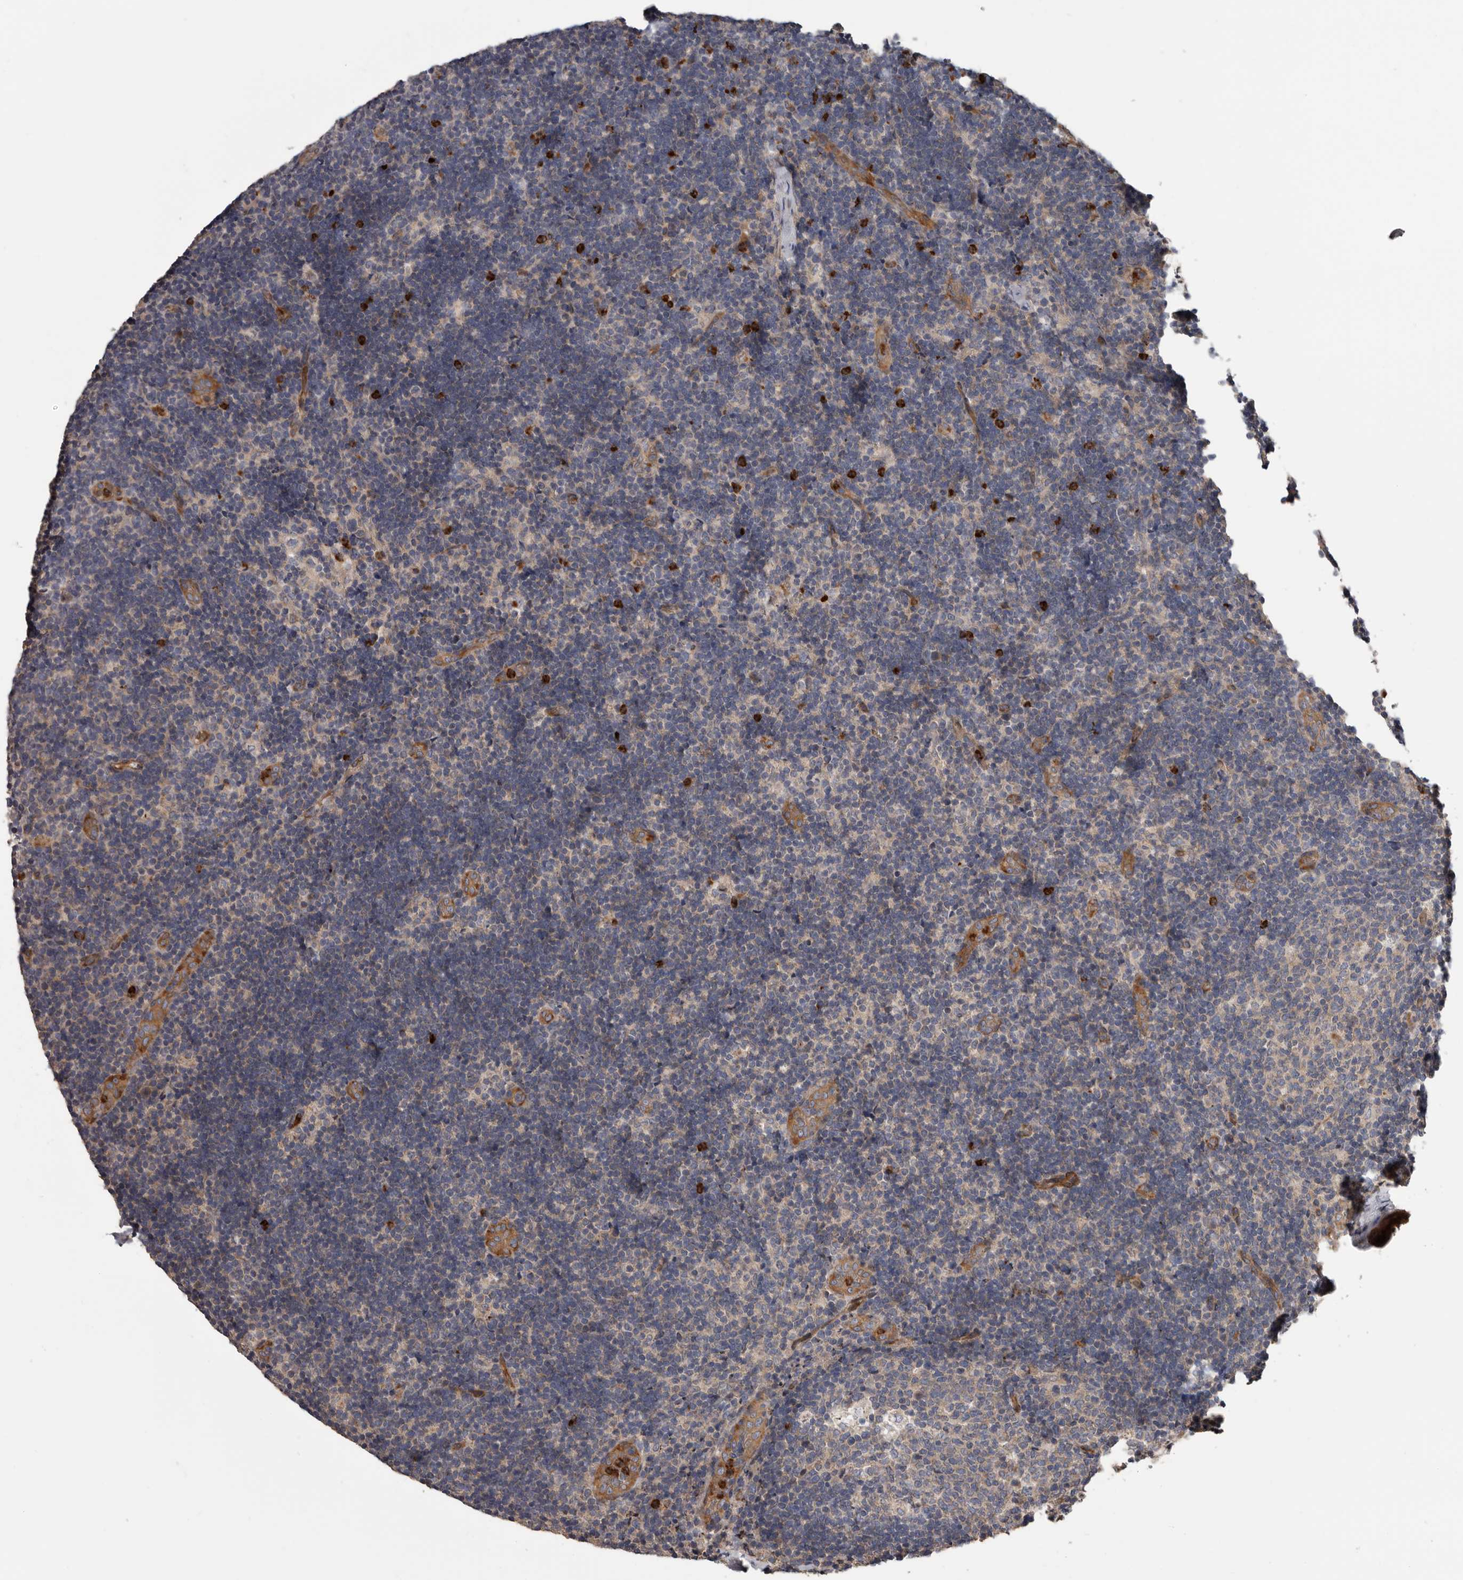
{"staining": {"intensity": "negative", "quantity": "none", "location": "none"}, "tissue": "lymph node", "cell_type": "Germinal center cells", "image_type": "normal", "snomed": [{"axis": "morphology", "description": "Normal tissue, NOS"}, {"axis": "topography", "description": "Lymph node"}], "caption": "High power microscopy image of an IHC image of unremarkable lymph node, revealing no significant staining in germinal center cells.", "gene": "ARHGEF5", "patient": {"sex": "female", "age": 22}}